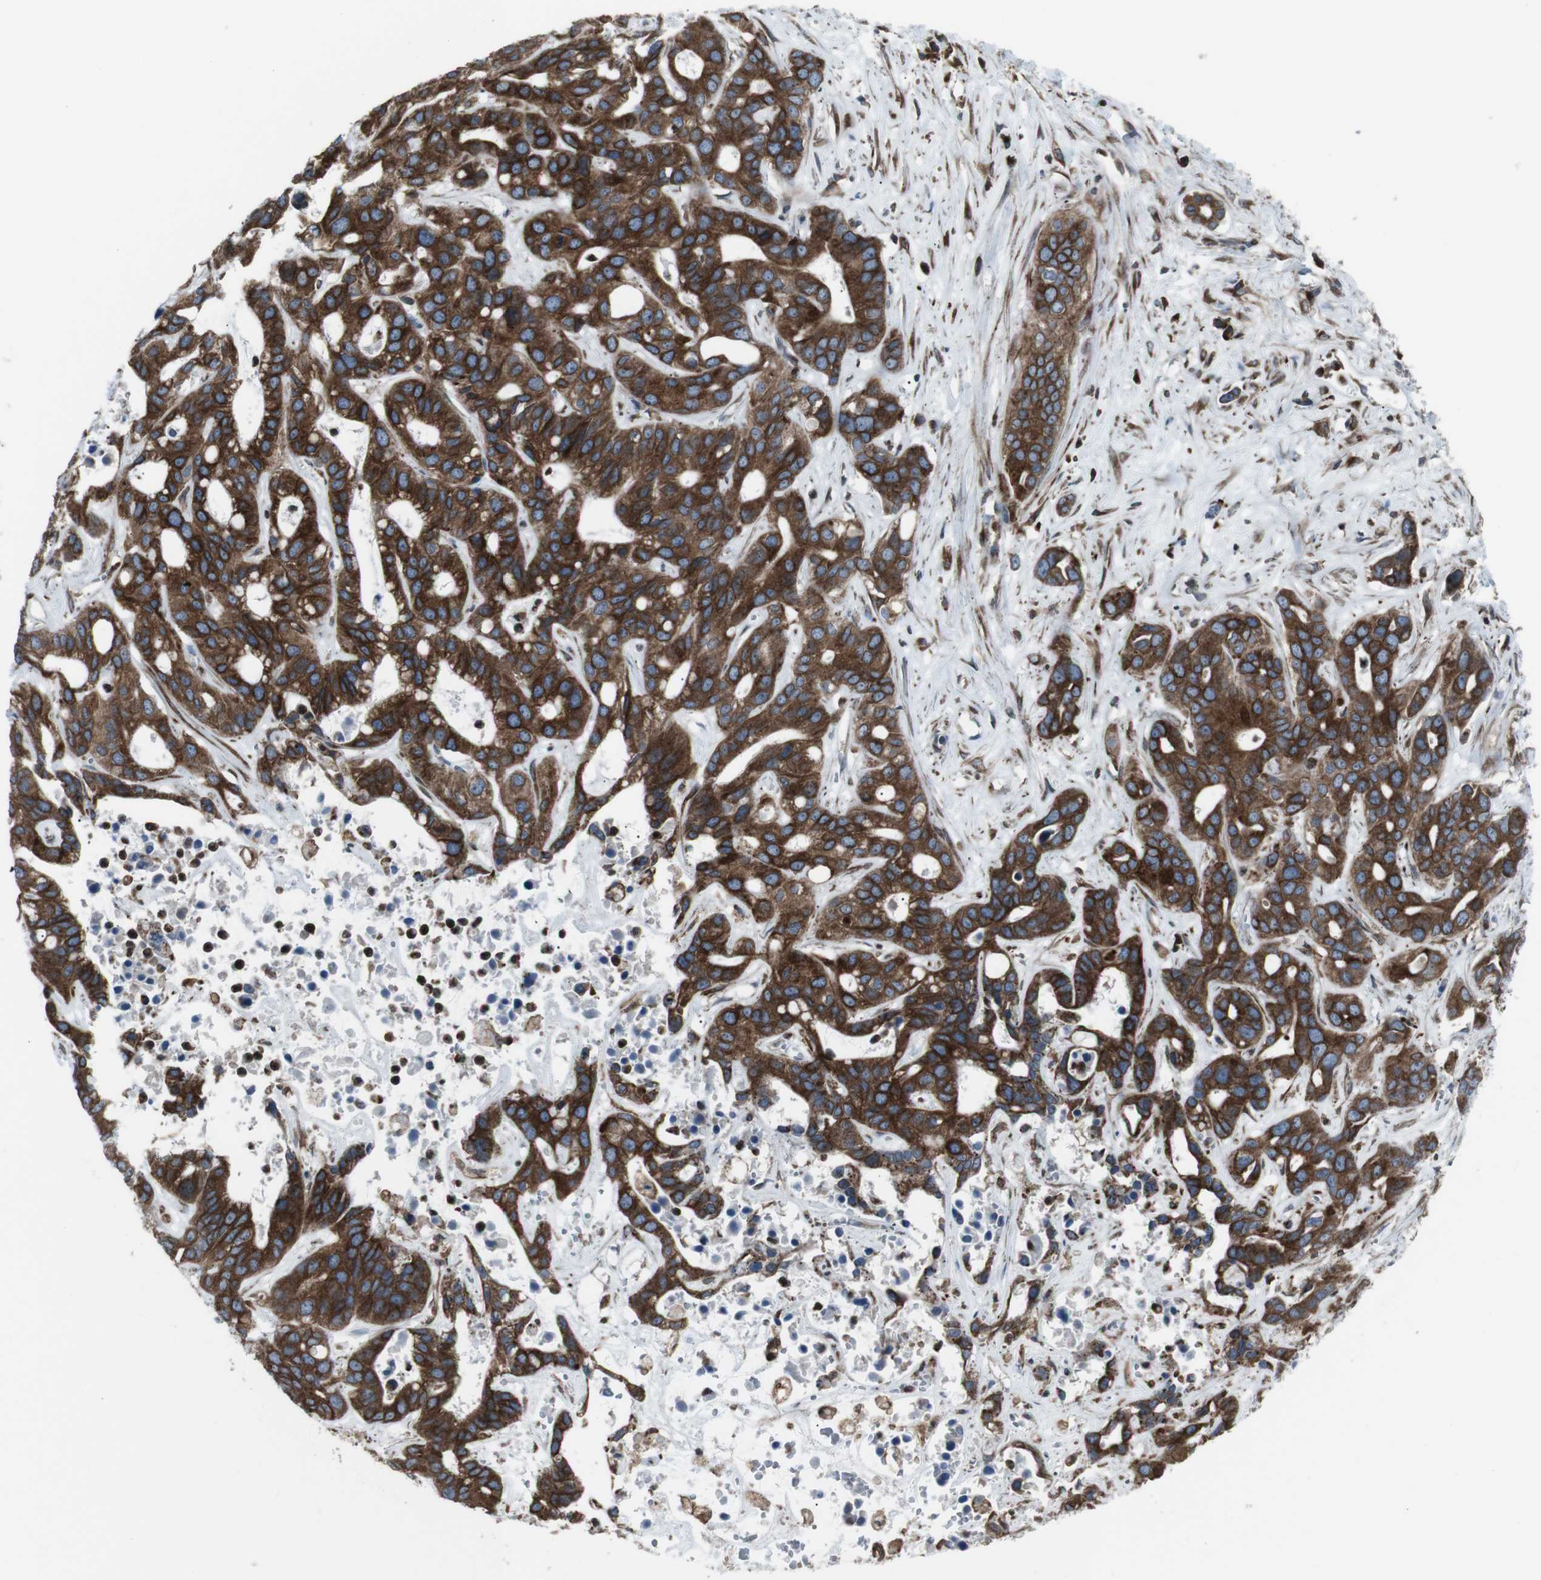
{"staining": {"intensity": "strong", "quantity": ">75%", "location": "cytoplasmic/membranous"}, "tissue": "liver cancer", "cell_type": "Tumor cells", "image_type": "cancer", "snomed": [{"axis": "morphology", "description": "Cholangiocarcinoma"}, {"axis": "topography", "description": "Liver"}], "caption": "Protein staining shows strong cytoplasmic/membranous positivity in about >75% of tumor cells in cholangiocarcinoma (liver).", "gene": "LNPK", "patient": {"sex": "female", "age": 65}}